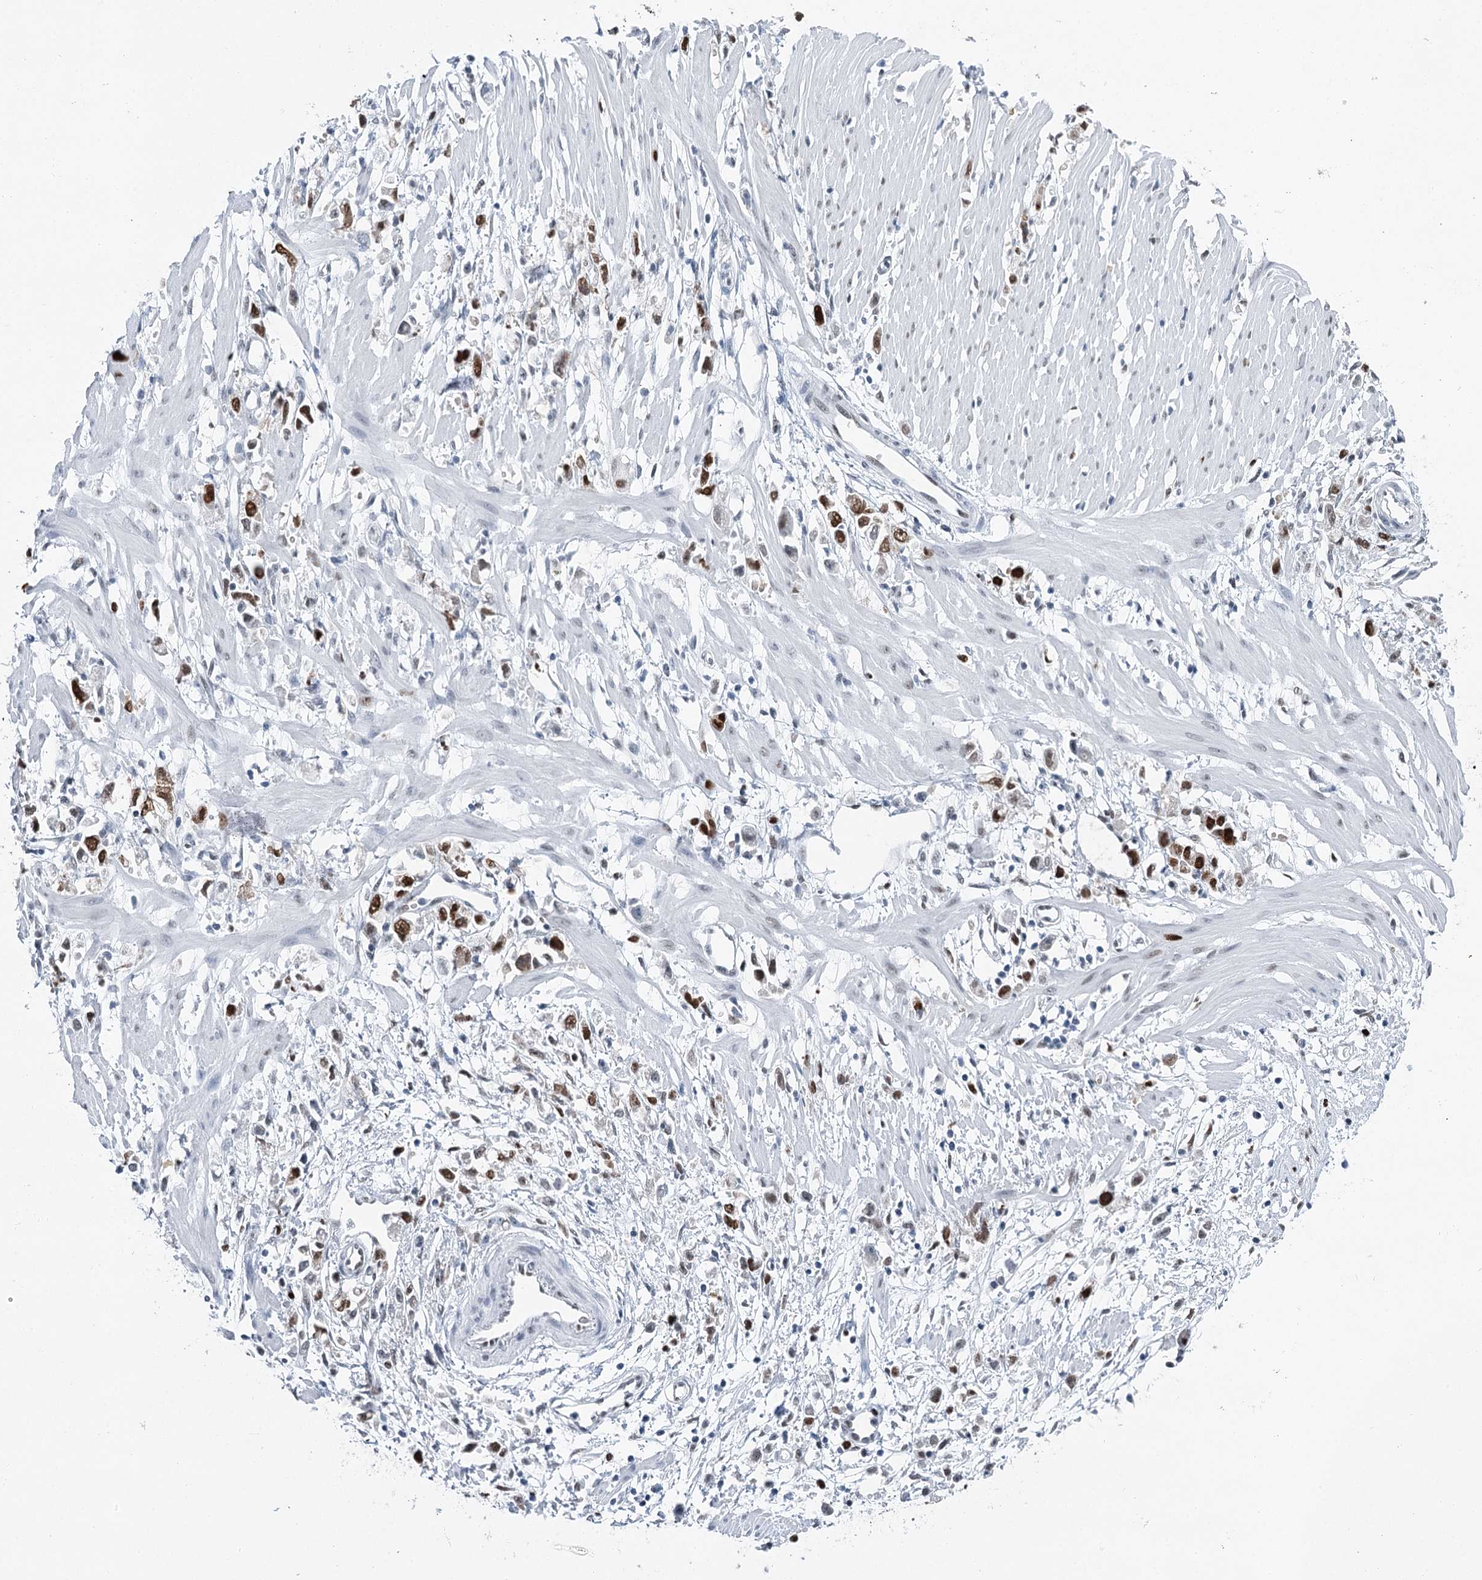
{"staining": {"intensity": "strong", "quantity": "25%-75%", "location": "nuclear"}, "tissue": "stomach cancer", "cell_type": "Tumor cells", "image_type": "cancer", "snomed": [{"axis": "morphology", "description": "Adenocarcinoma, NOS"}, {"axis": "topography", "description": "Stomach"}], "caption": "Strong nuclear expression for a protein is identified in about 25%-75% of tumor cells of stomach cancer using IHC.", "gene": "HAT1", "patient": {"sex": "female", "age": 59}}